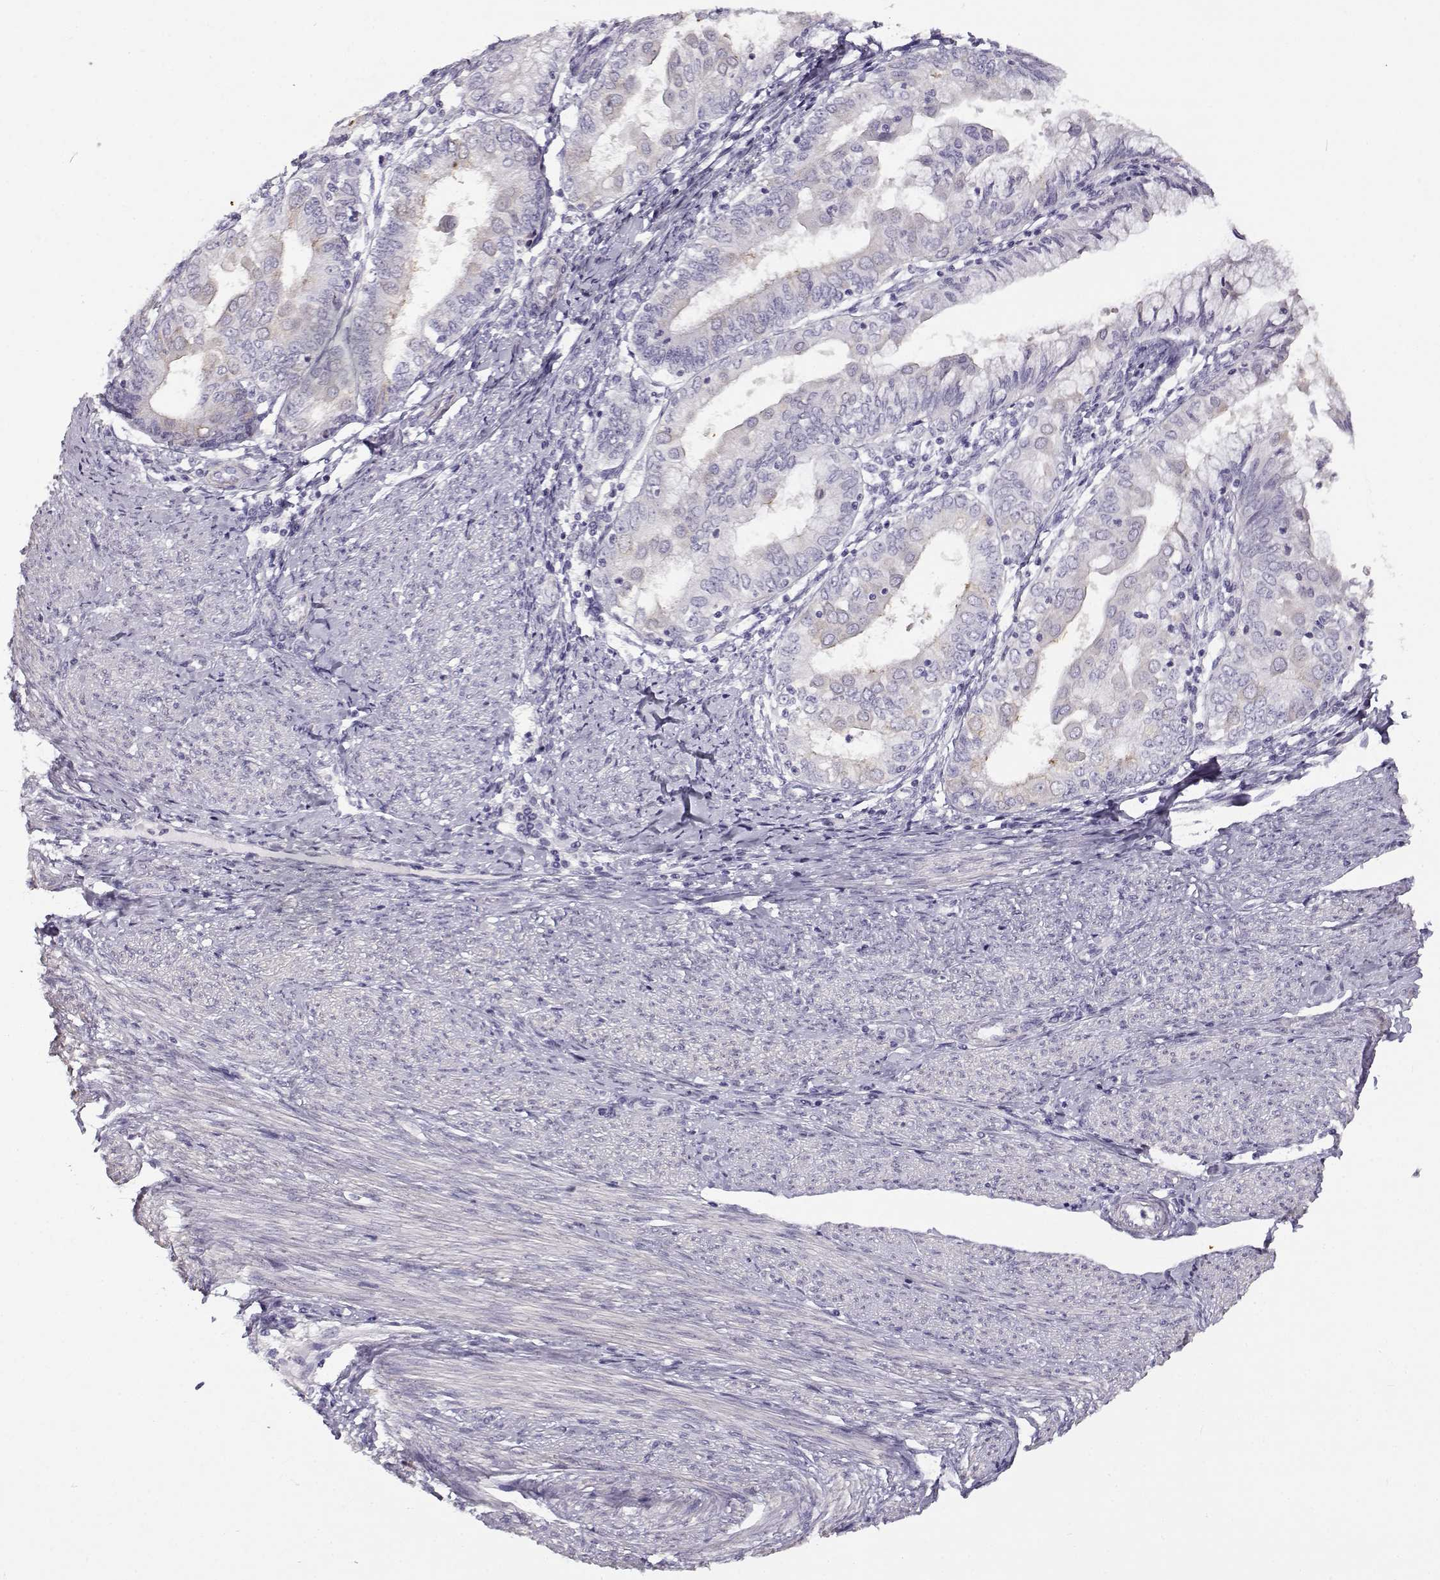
{"staining": {"intensity": "negative", "quantity": "none", "location": "none"}, "tissue": "endometrial cancer", "cell_type": "Tumor cells", "image_type": "cancer", "snomed": [{"axis": "morphology", "description": "Adenocarcinoma, NOS"}, {"axis": "topography", "description": "Endometrium"}], "caption": "This is an immunohistochemistry (IHC) histopathology image of human endometrial cancer (adenocarcinoma). There is no staining in tumor cells.", "gene": "TEX55", "patient": {"sex": "female", "age": 68}}